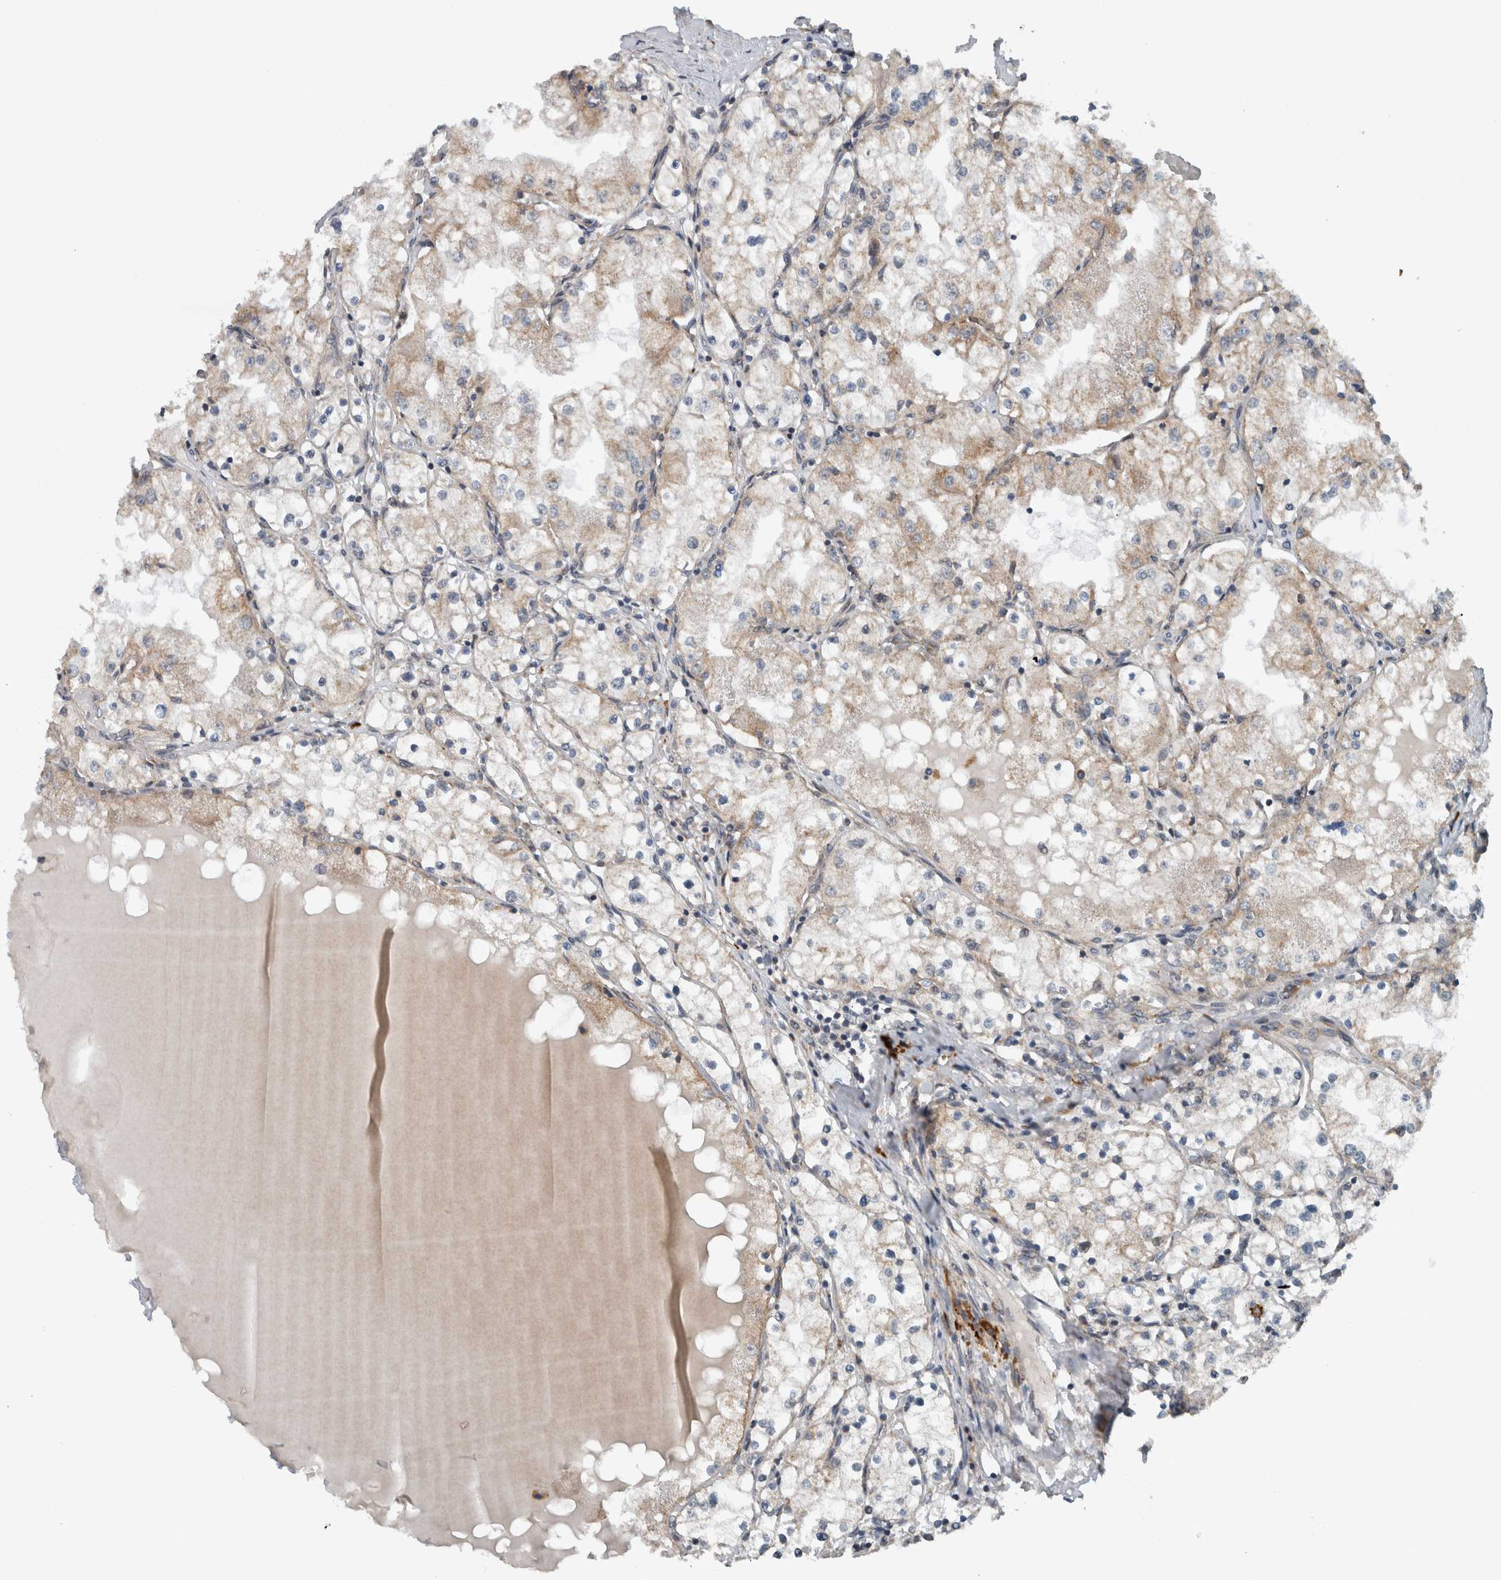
{"staining": {"intensity": "weak", "quantity": "25%-75%", "location": "cytoplasmic/membranous"}, "tissue": "renal cancer", "cell_type": "Tumor cells", "image_type": "cancer", "snomed": [{"axis": "morphology", "description": "Adenocarcinoma, NOS"}, {"axis": "topography", "description": "Kidney"}], "caption": "High-magnification brightfield microscopy of adenocarcinoma (renal) stained with DAB (3,3'-diaminobenzidine) (brown) and counterstained with hematoxylin (blue). tumor cells exhibit weak cytoplasmic/membranous staining is appreciated in approximately25%-75% of cells. (DAB (3,3'-diaminobenzidine) IHC with brightfield microscopy, high magnification).", "gene": "GBA2", "patient": {"sex": "male", "age": 68}}